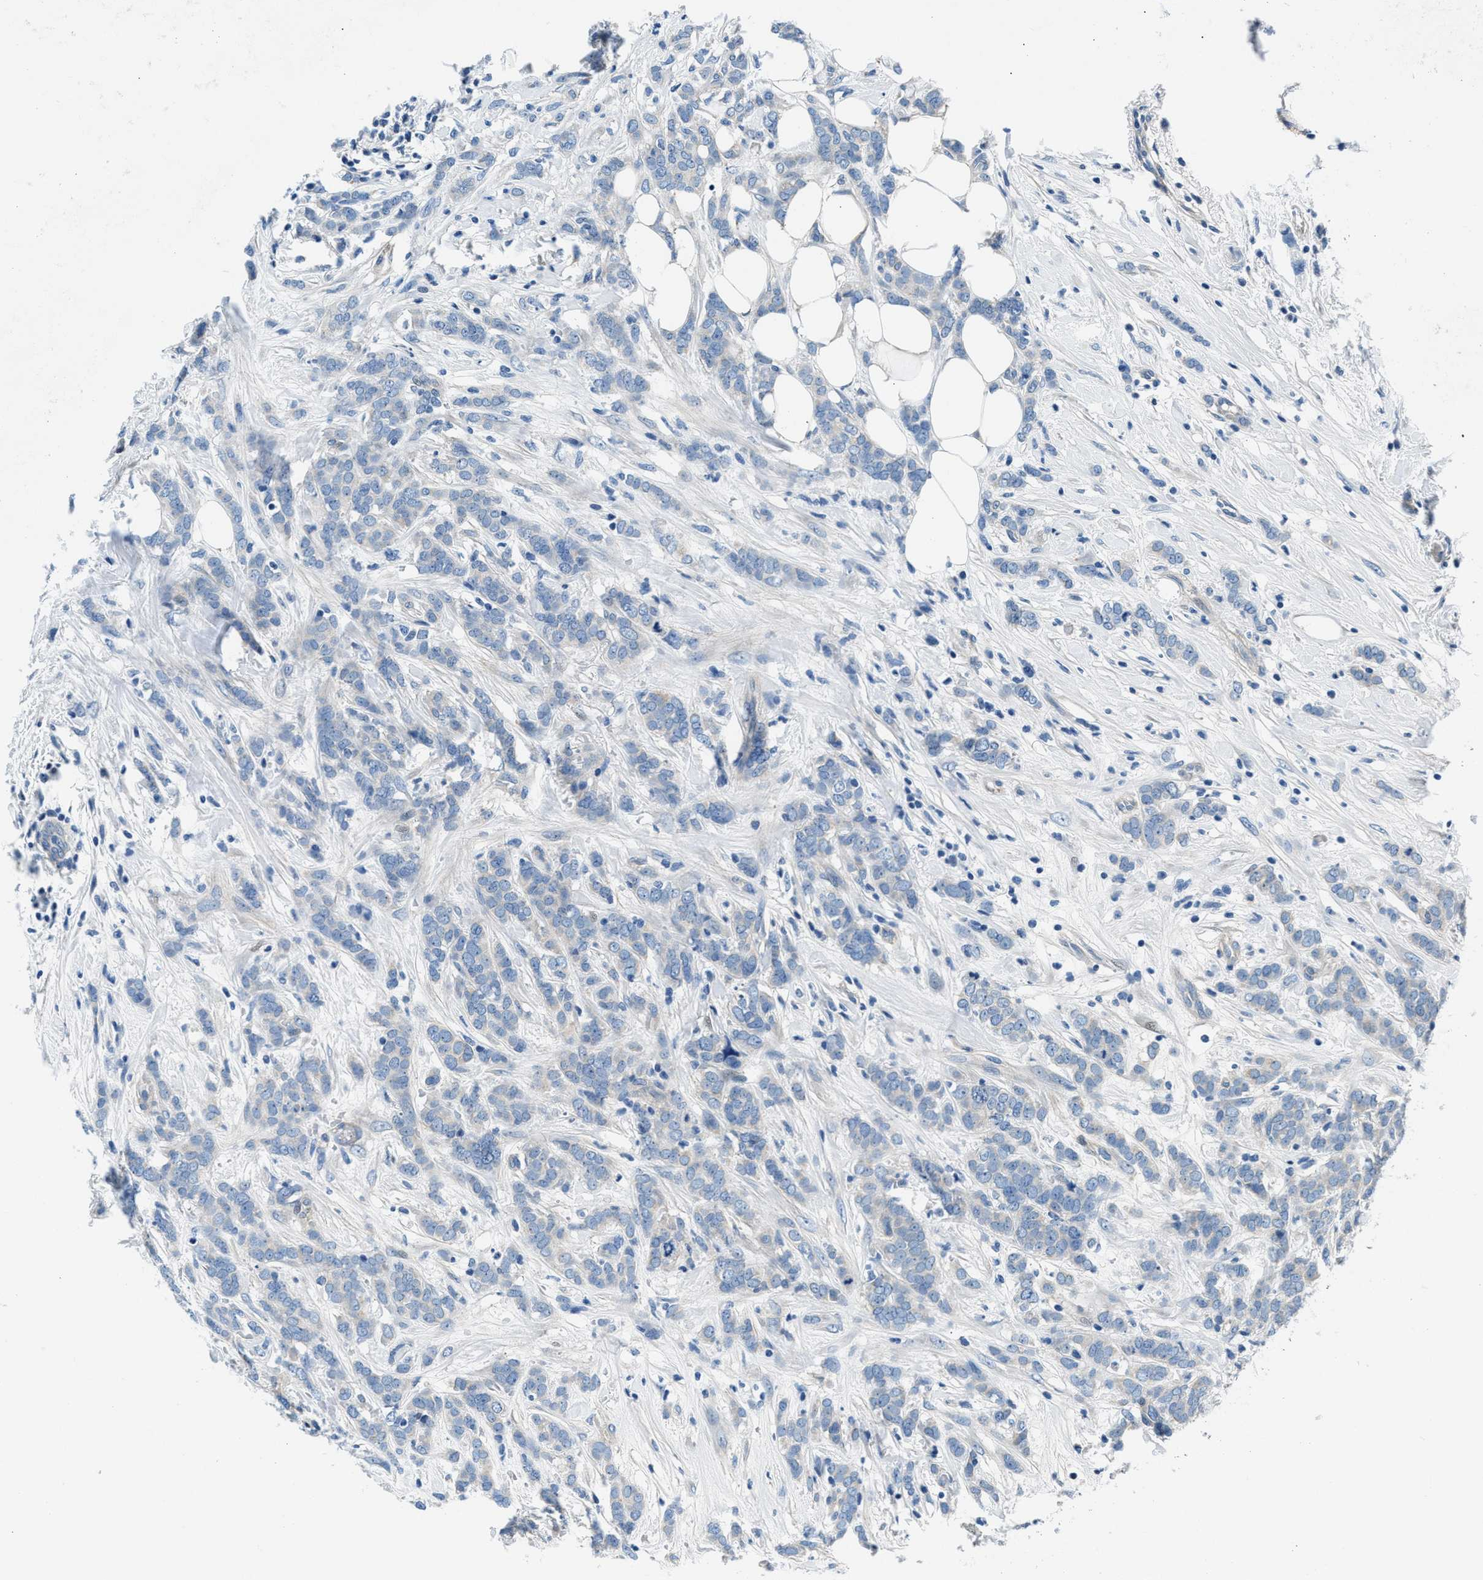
{"staining": {"intensity": "negative", "quantity": "none", "location": "none"}, "tissue": "breast cancer", "cell_type": "Tumor cells", "image_type": "cancer", "snomed": [{"axis": "morphology", "description": "Lobular carcinoma"}, {"axis": "topography", "description": "Skin"}, {"axis": "topography", "description": "Breast"}], "caption": "The histopathology image shows no significant positivity in tumor cells of breast lobular carcinoma. (Brightfield microscopy of DAB (3,3'-diaminobenzidine) immunohistochemistry at high magnification).", "gene": "CDRT4", "patient": {"sex": "female", "age": 46}}